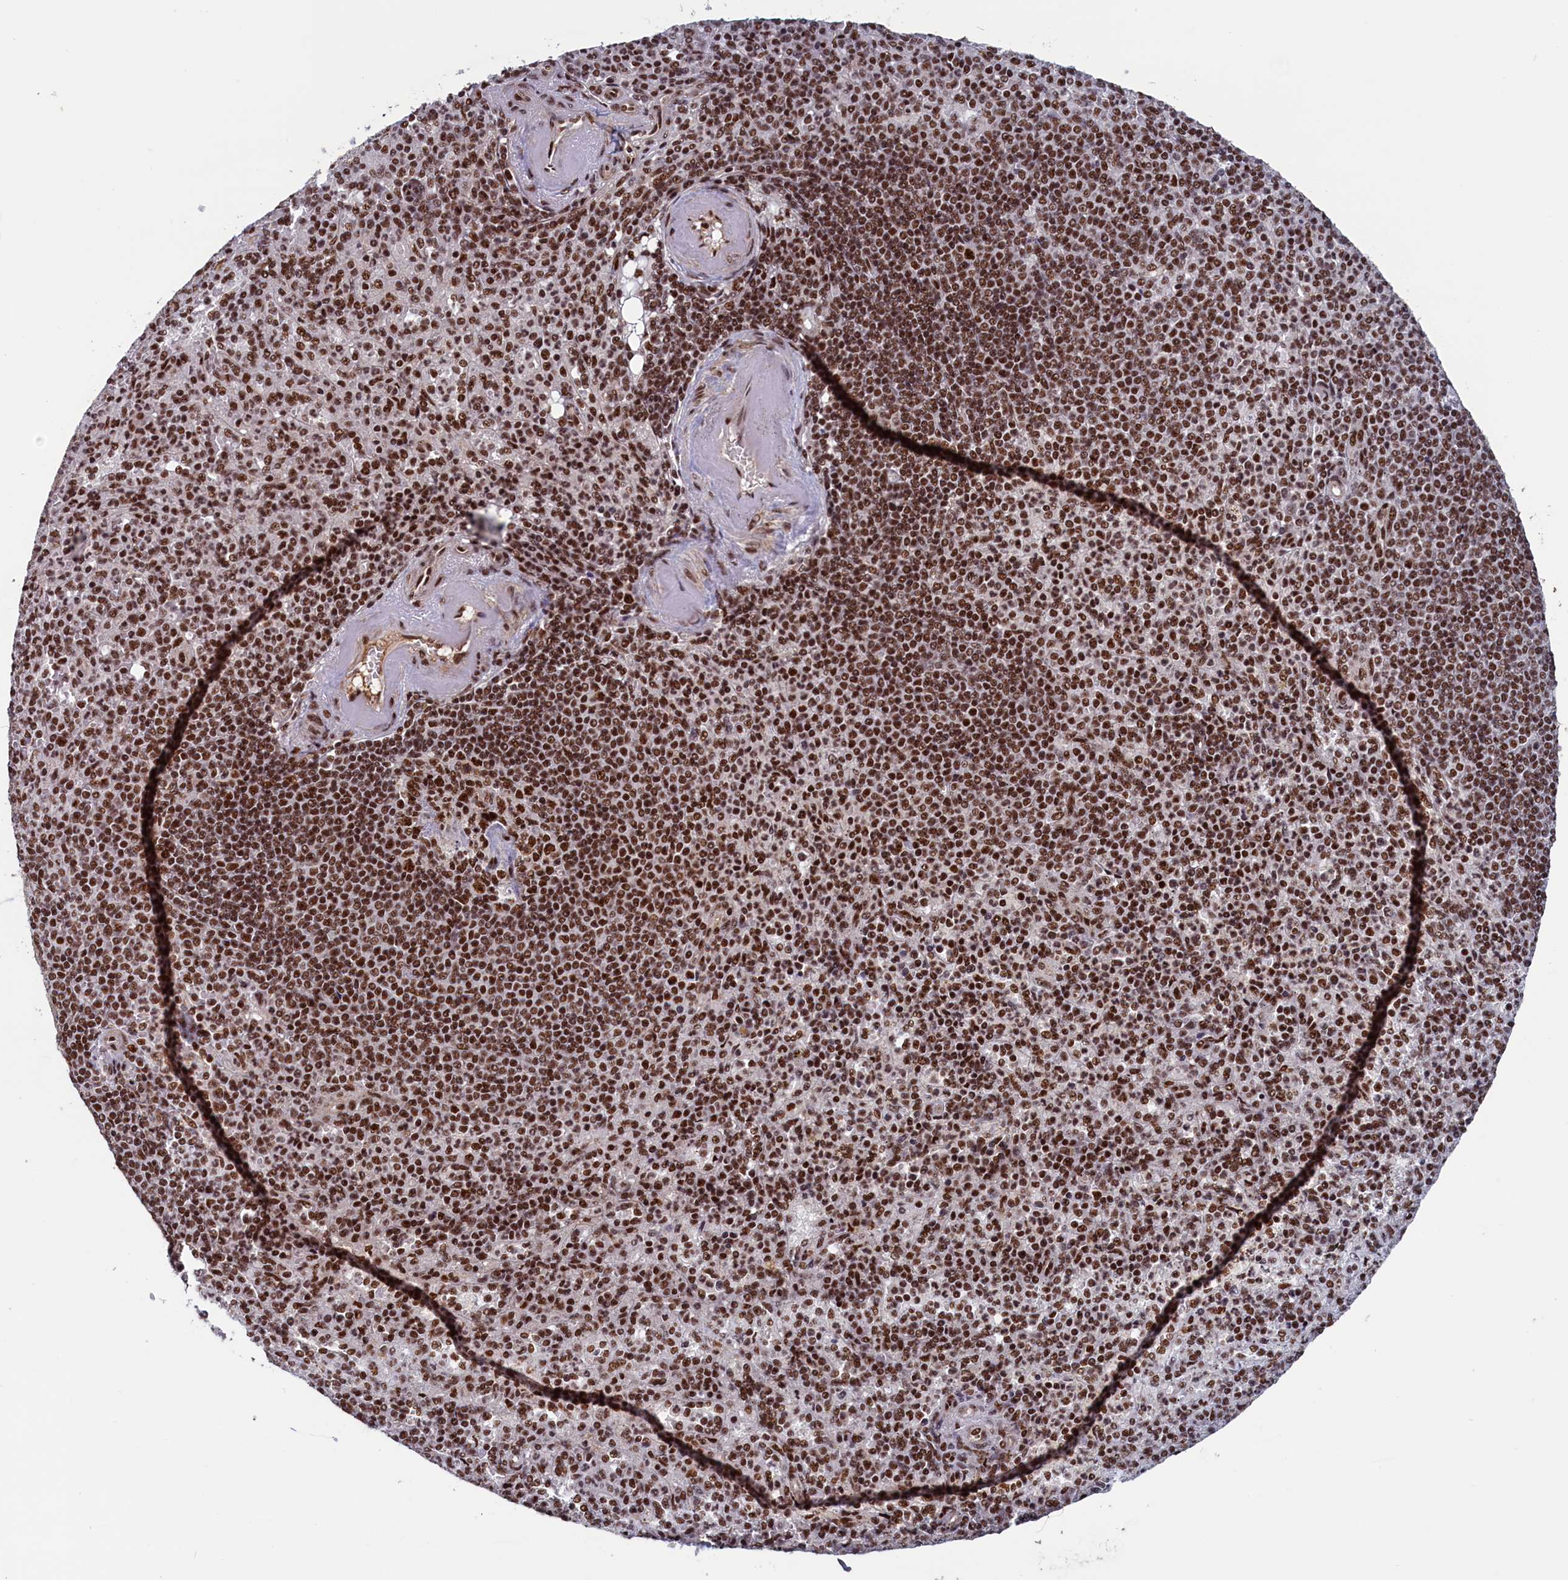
{"staining": {"intensity": "strong", "quantity": ">75%", "location": "nuclear"}, "tissue": "spleen", "cell_type": "Cells in red pulp", "image_type": "normal", "snomed": [{"axis": "morphology", "description": "Normal tissue, NOS"}, {"axis": "topography", "description": "Spleen"}], "caption": "A photomicrograph of human spleen stained for a protein displays strong nuclear brown staining in cells in red pulp. Using DAB (brown) and hematoxylin (blue) stains, captured at high magnification using brightfield microscopy.", "gene": "ZC3H18", "patient": {"sex": "female", "age": 74}}